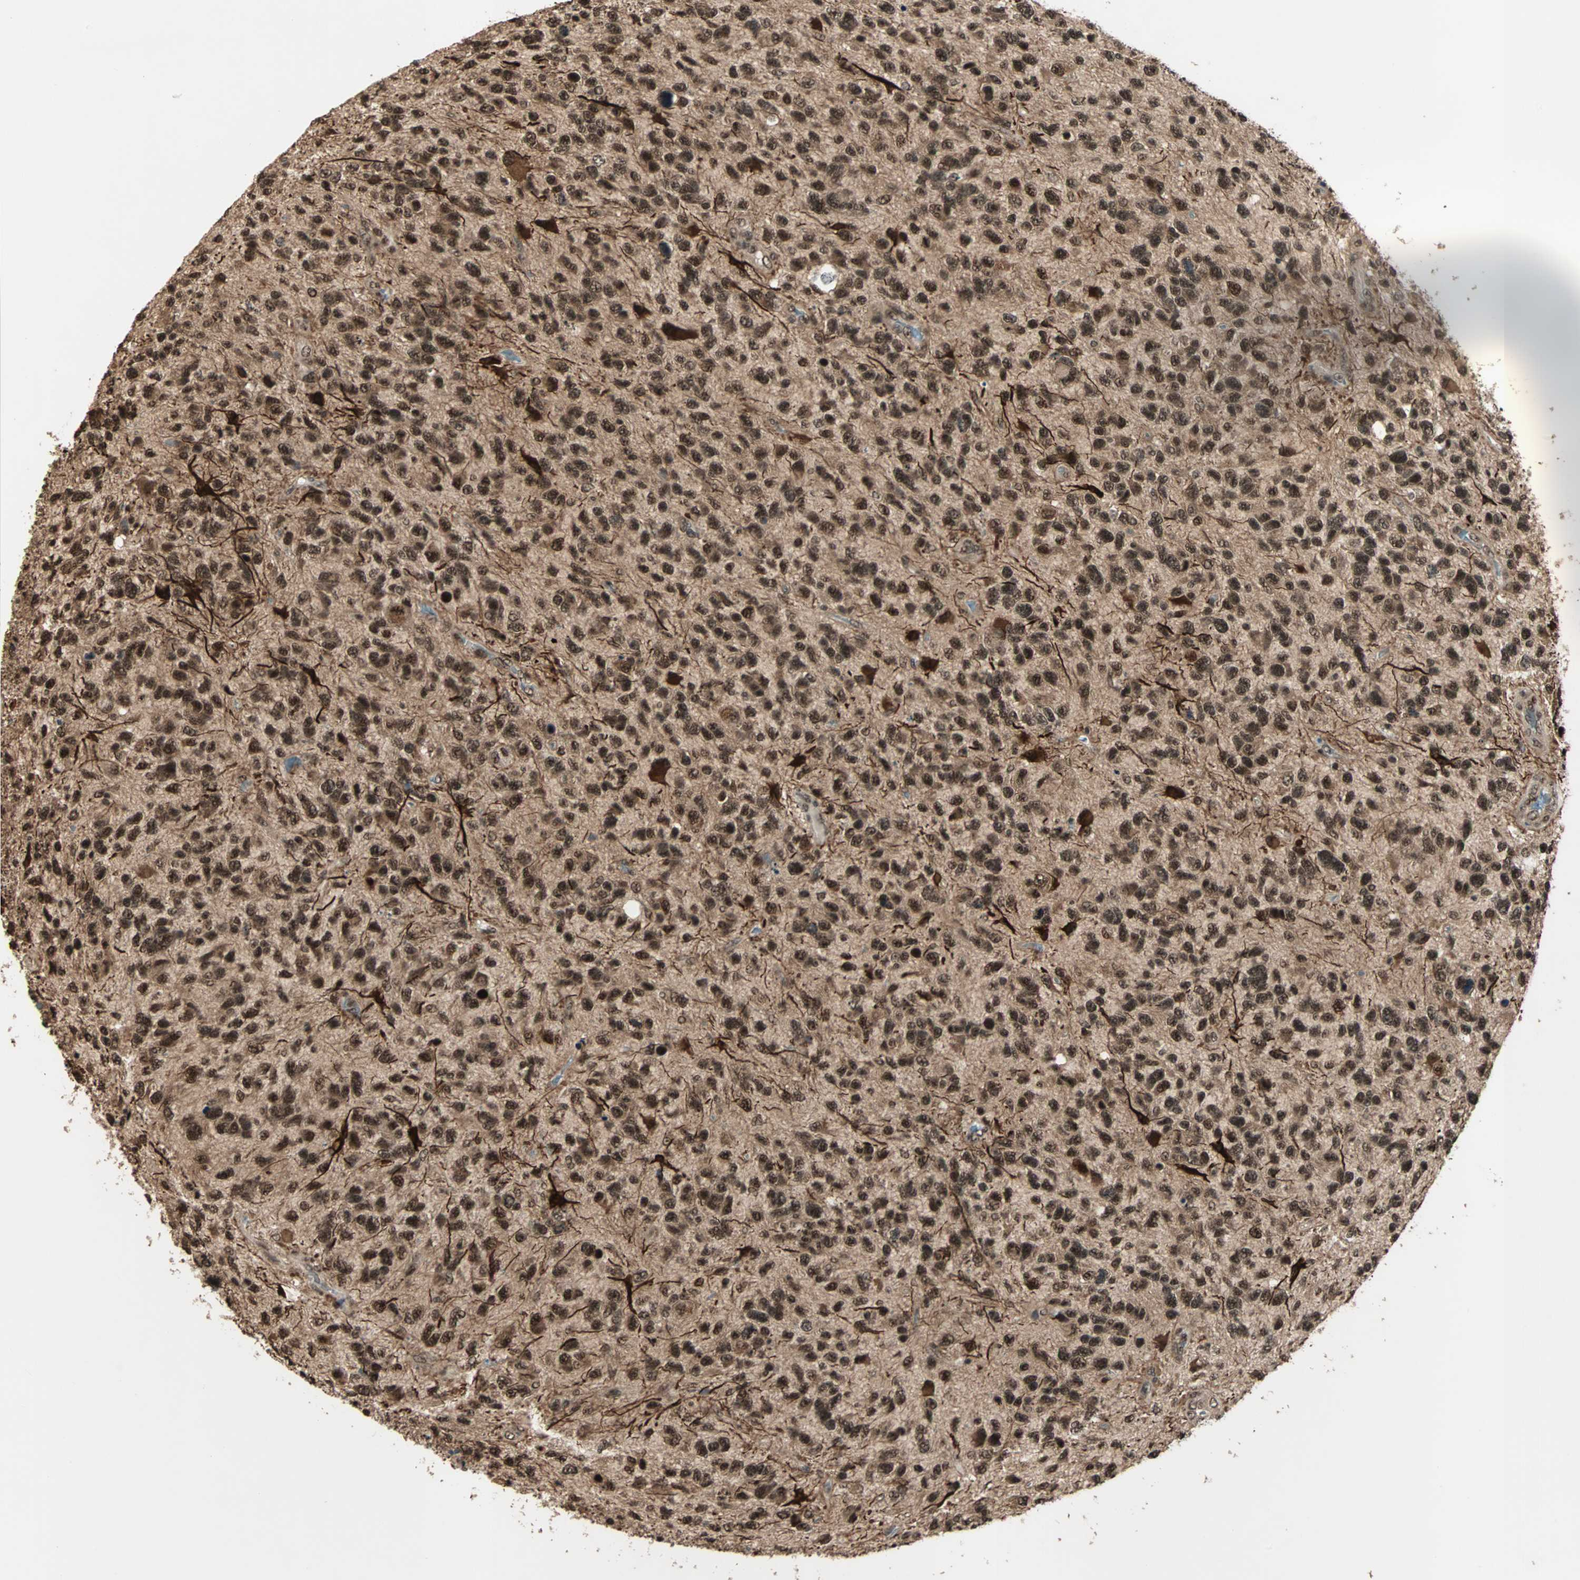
{"staining": {"intensity": "strong", "quantity": ">75%", "location": "cytoplasmic/membranous,nuclear"}, "tissue": "glioma", "cell_type": "Tumor cells", "image_type": "cancer", "snomed": [{"axis": "morphology", "description": "Glioma, malignant, High grade"}, {"axis": "topography", "description": "Brain"}], "caption": "Strong cytoplasmic/membranous and nuclear expression is seen in about >75% of tumor cells in malignant high-grade glioma.", "gene": "ZNF44", "patient": {"sex": "female", "age": 58}}